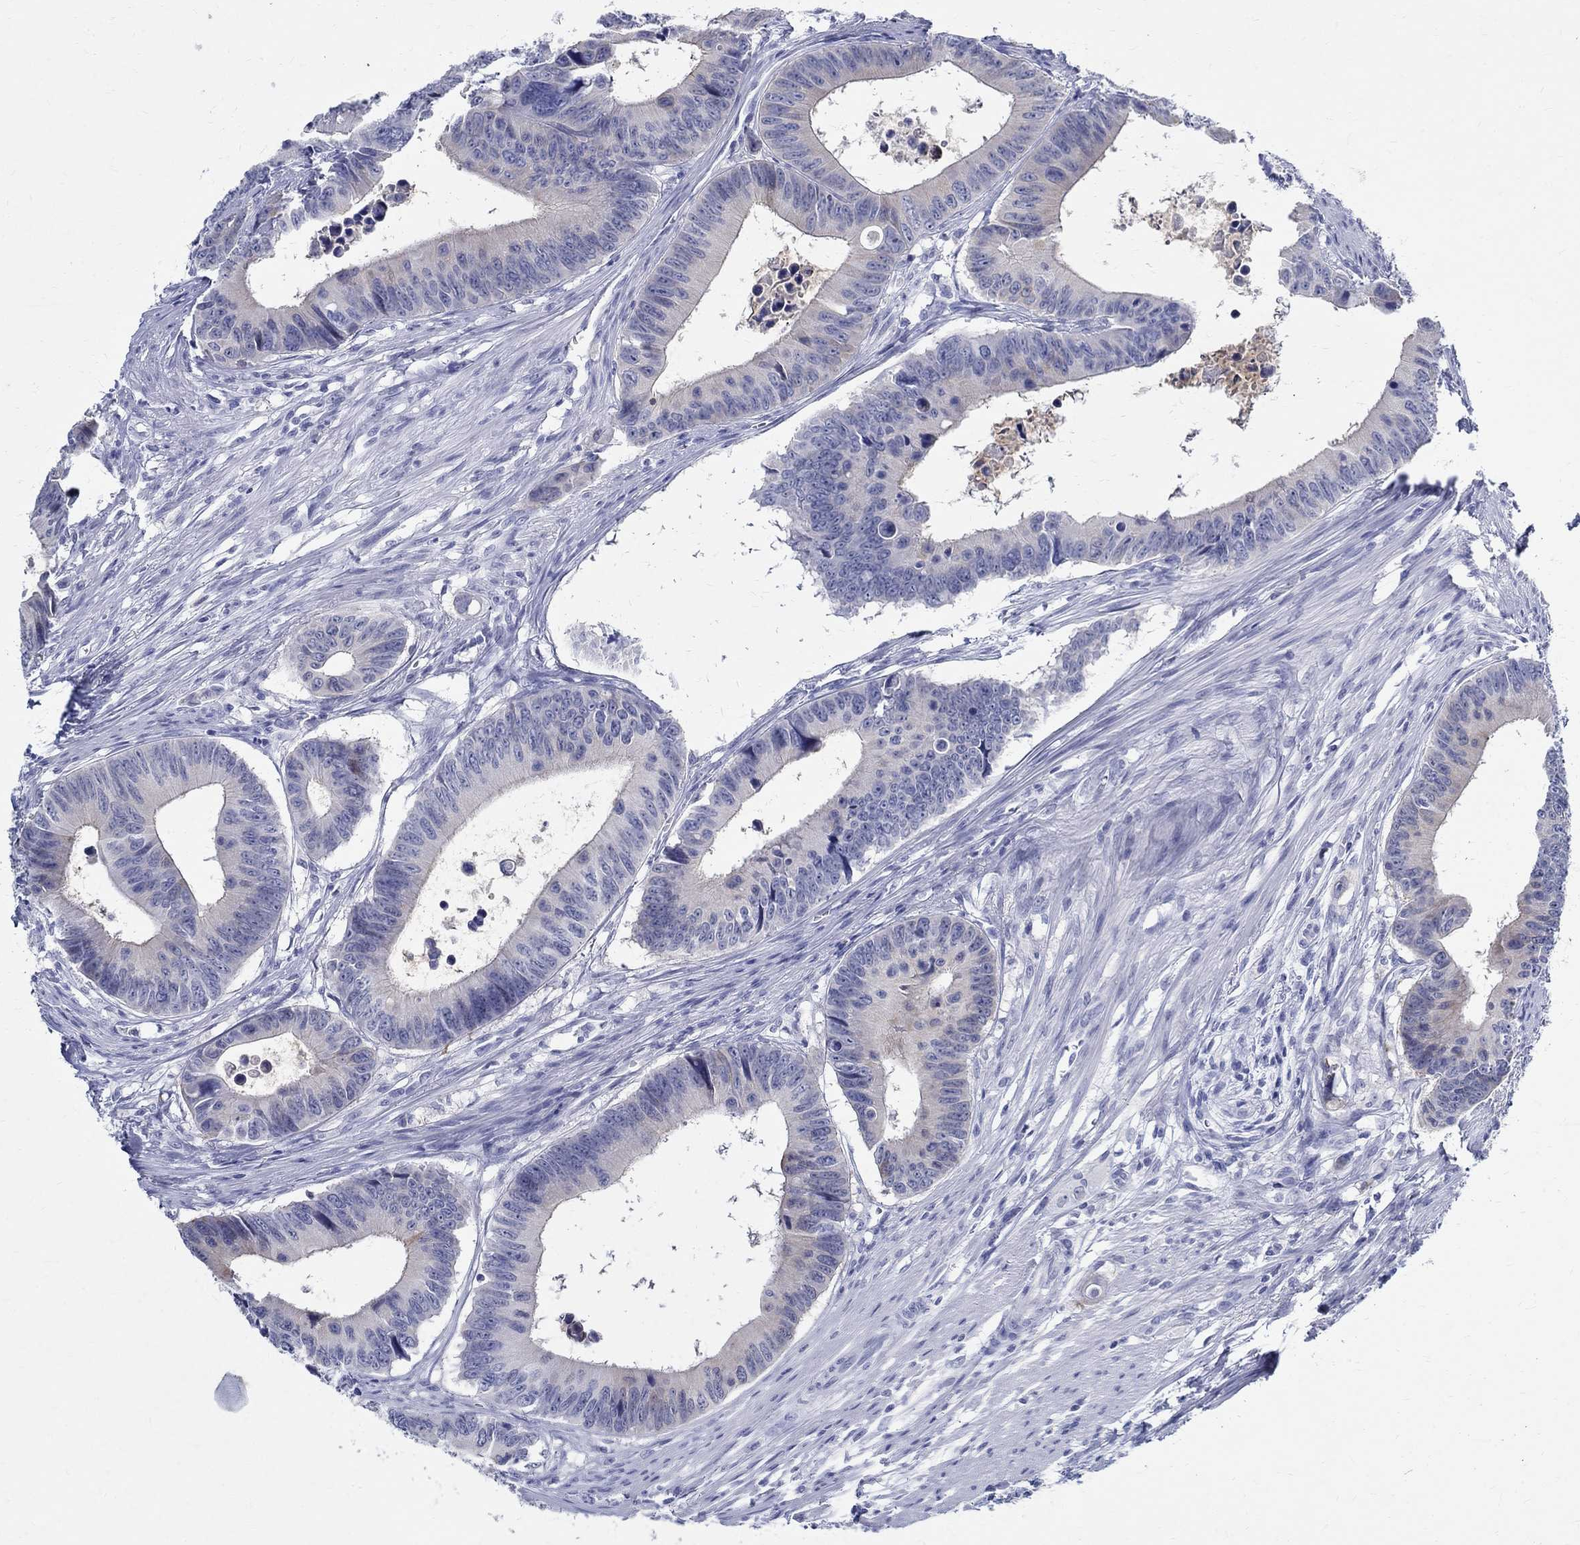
{"staining": {"intensity": "negative", "quantity": "none", "location": "none"}, "tissue": "colorectal cancer", "cell_type": "Tumor cells", "image_type": "cancer", "snomed": [{"axis": "morphology", "description": "Adenocarcinoma, NOS"}, {"axis": "topography", "description": "Colon"}], "caption": "A high-resolution histopathology image shows IHC staining of colorectal cancer (adenocarcinoma), which demonstrates no significant staining in tumor cells.", "gene": "BSPRY", "patient": {"sex": "female", "age": 87}}